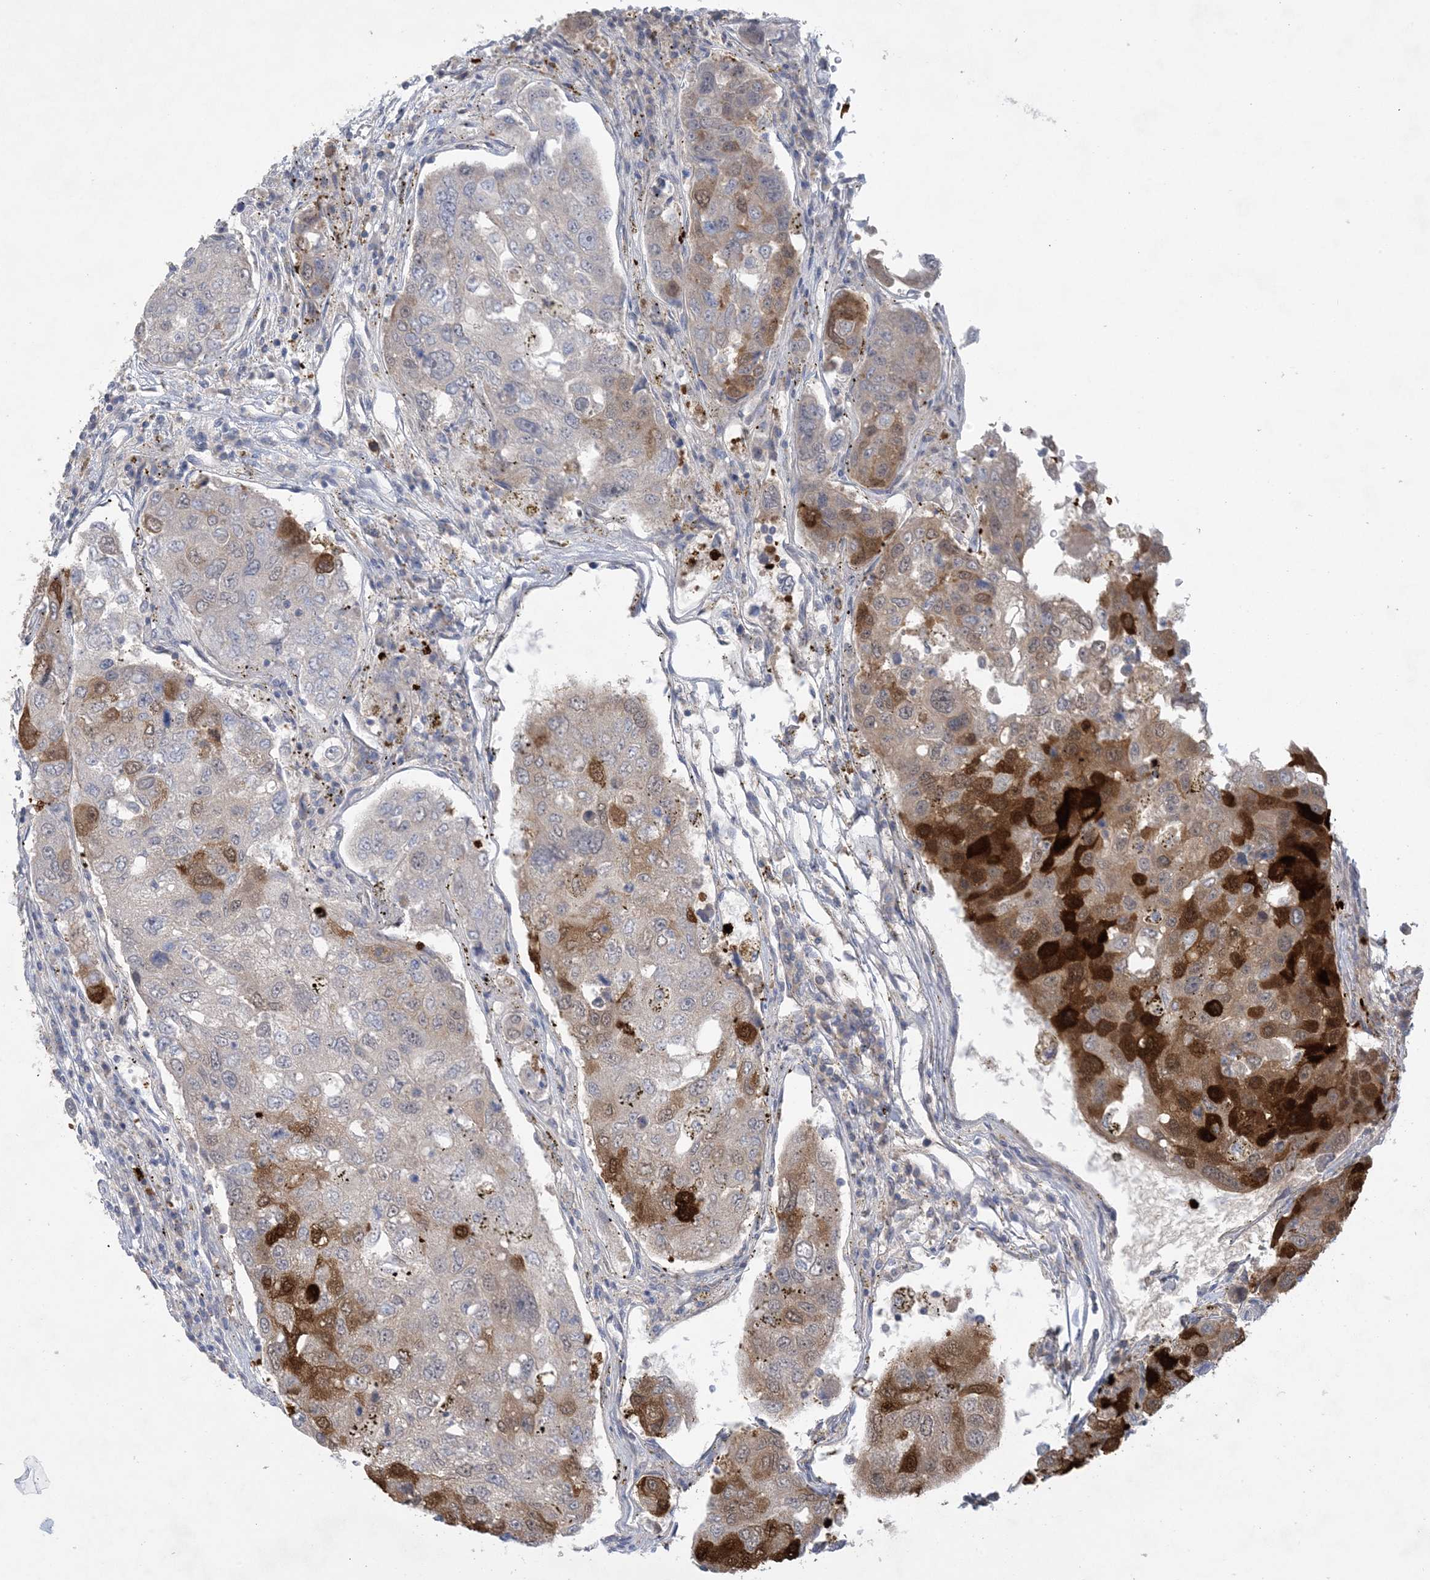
{"staining": {"intensity": "strong", "quantity": "25%-75%", "location": "cytoplasmic/membranous,nuclear"}, "tissue": "urothelial cancer", "cell_type": "Tumor cells", "image_type": "cancer", "snomed": [{"axis": "morphology", "description": "Urothelial carcinoma, High grade"}, {"axis": "topography", "description": "Lymph node"}, {"axis": "topography", "description": "Urinary bladder"}], "caption": "Protein positivity by immunohistochemistry (IHC) displays strong cytoplasmic/membranous and nuclear expression in about 25%-75% of tumor cells in urothelial cancer.", "gene": "HMGCS1", "patient": {"sex": "male", "age": 51}}